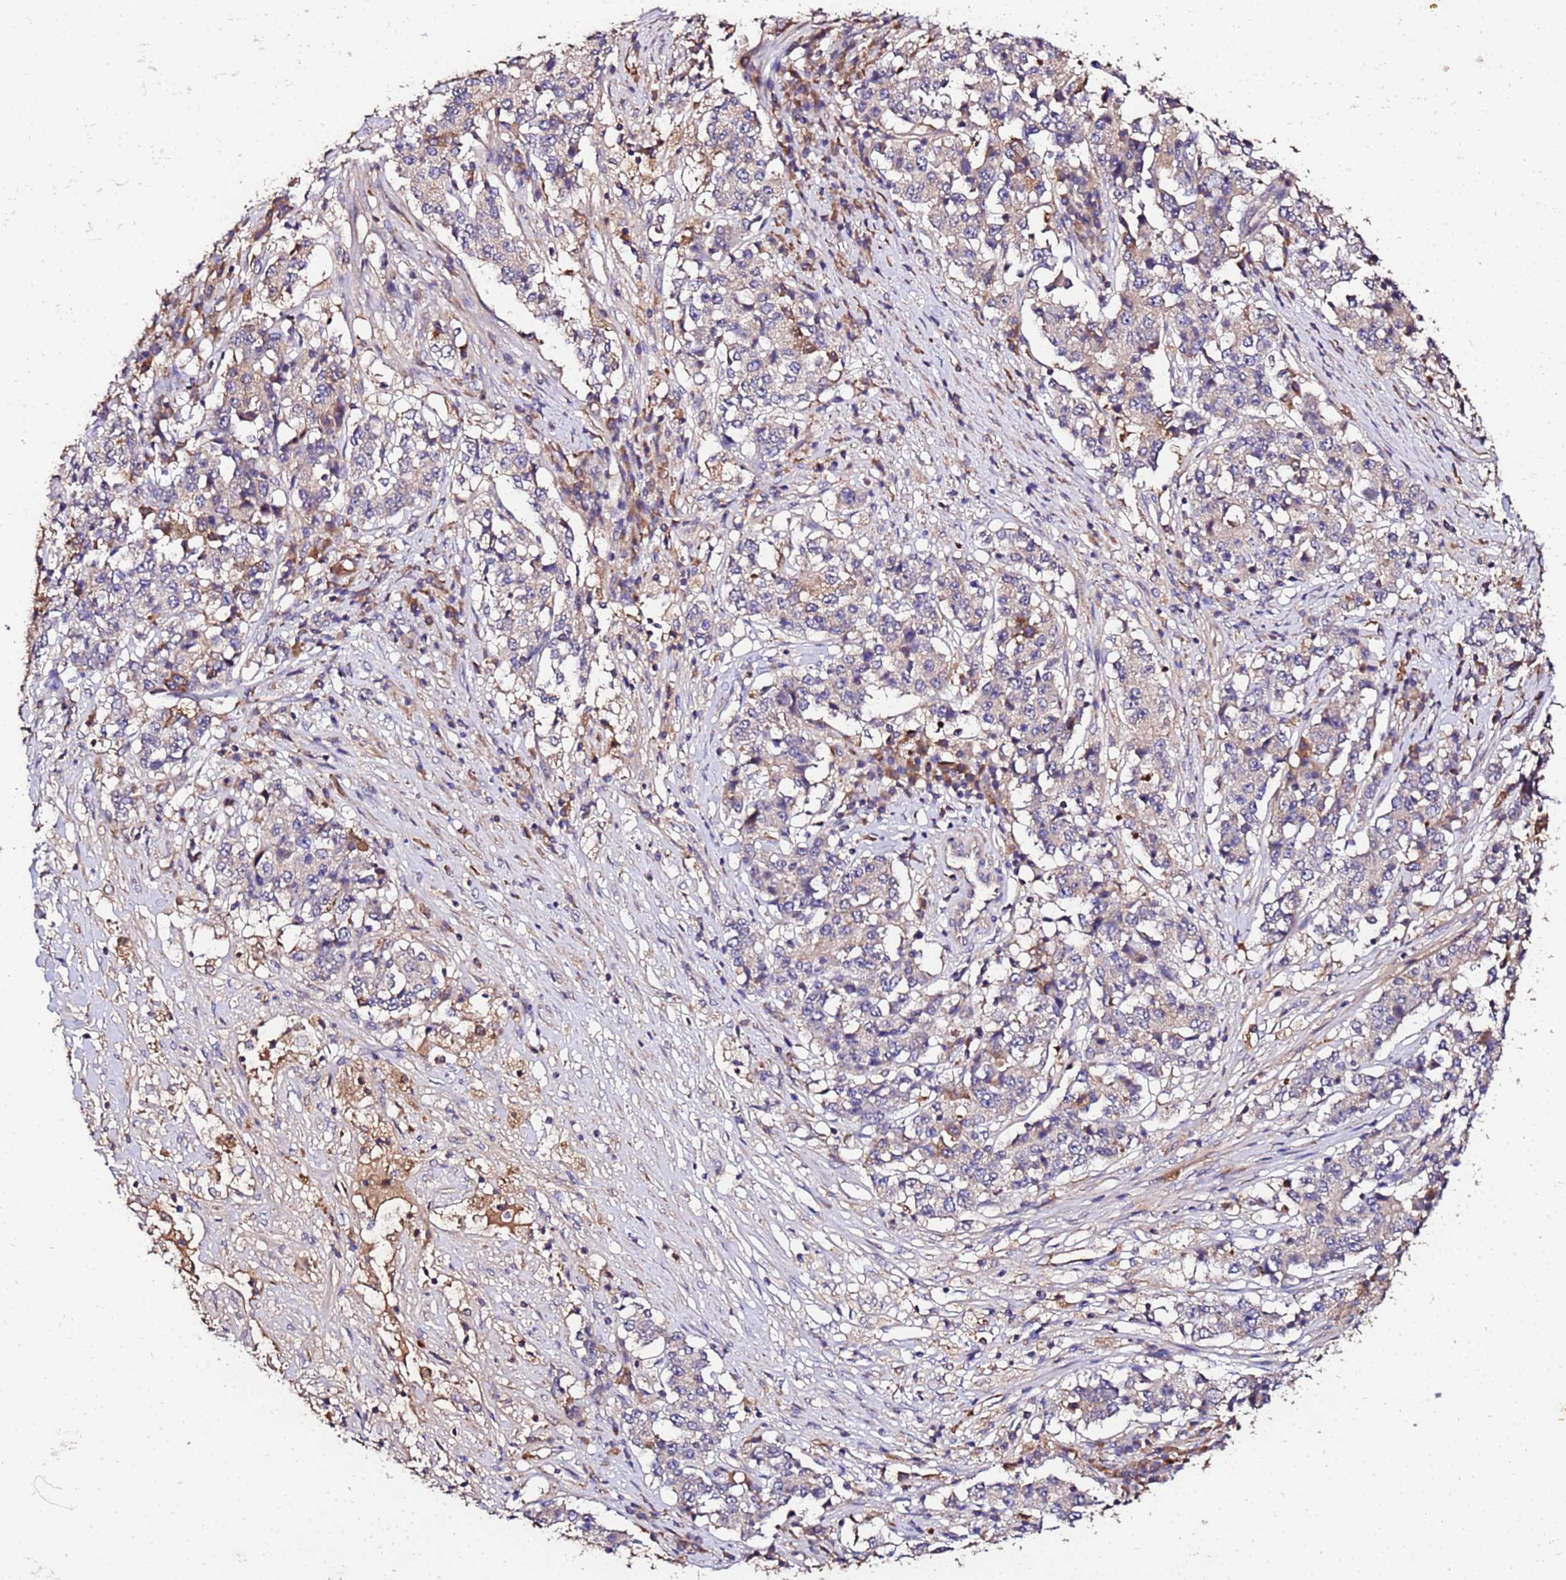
{"staining": {"intensity": "negative", "quantity": "none", "location": "none"}, "tissue": "stomach cancer", "cell_type": "Tumor cells", "image_type": "cancer", "snomed": [{"axis": "morphology", "description": "Adenocarcinoma, NOS"}, {"axis": "topography", "description": "Stomach"}], "caption": "There is no significant positivity in tumor cells of stomach cancer (adenocarcinoma).", "gene": "MTERF1", "patient": {"sex": "male", "age": 59}}